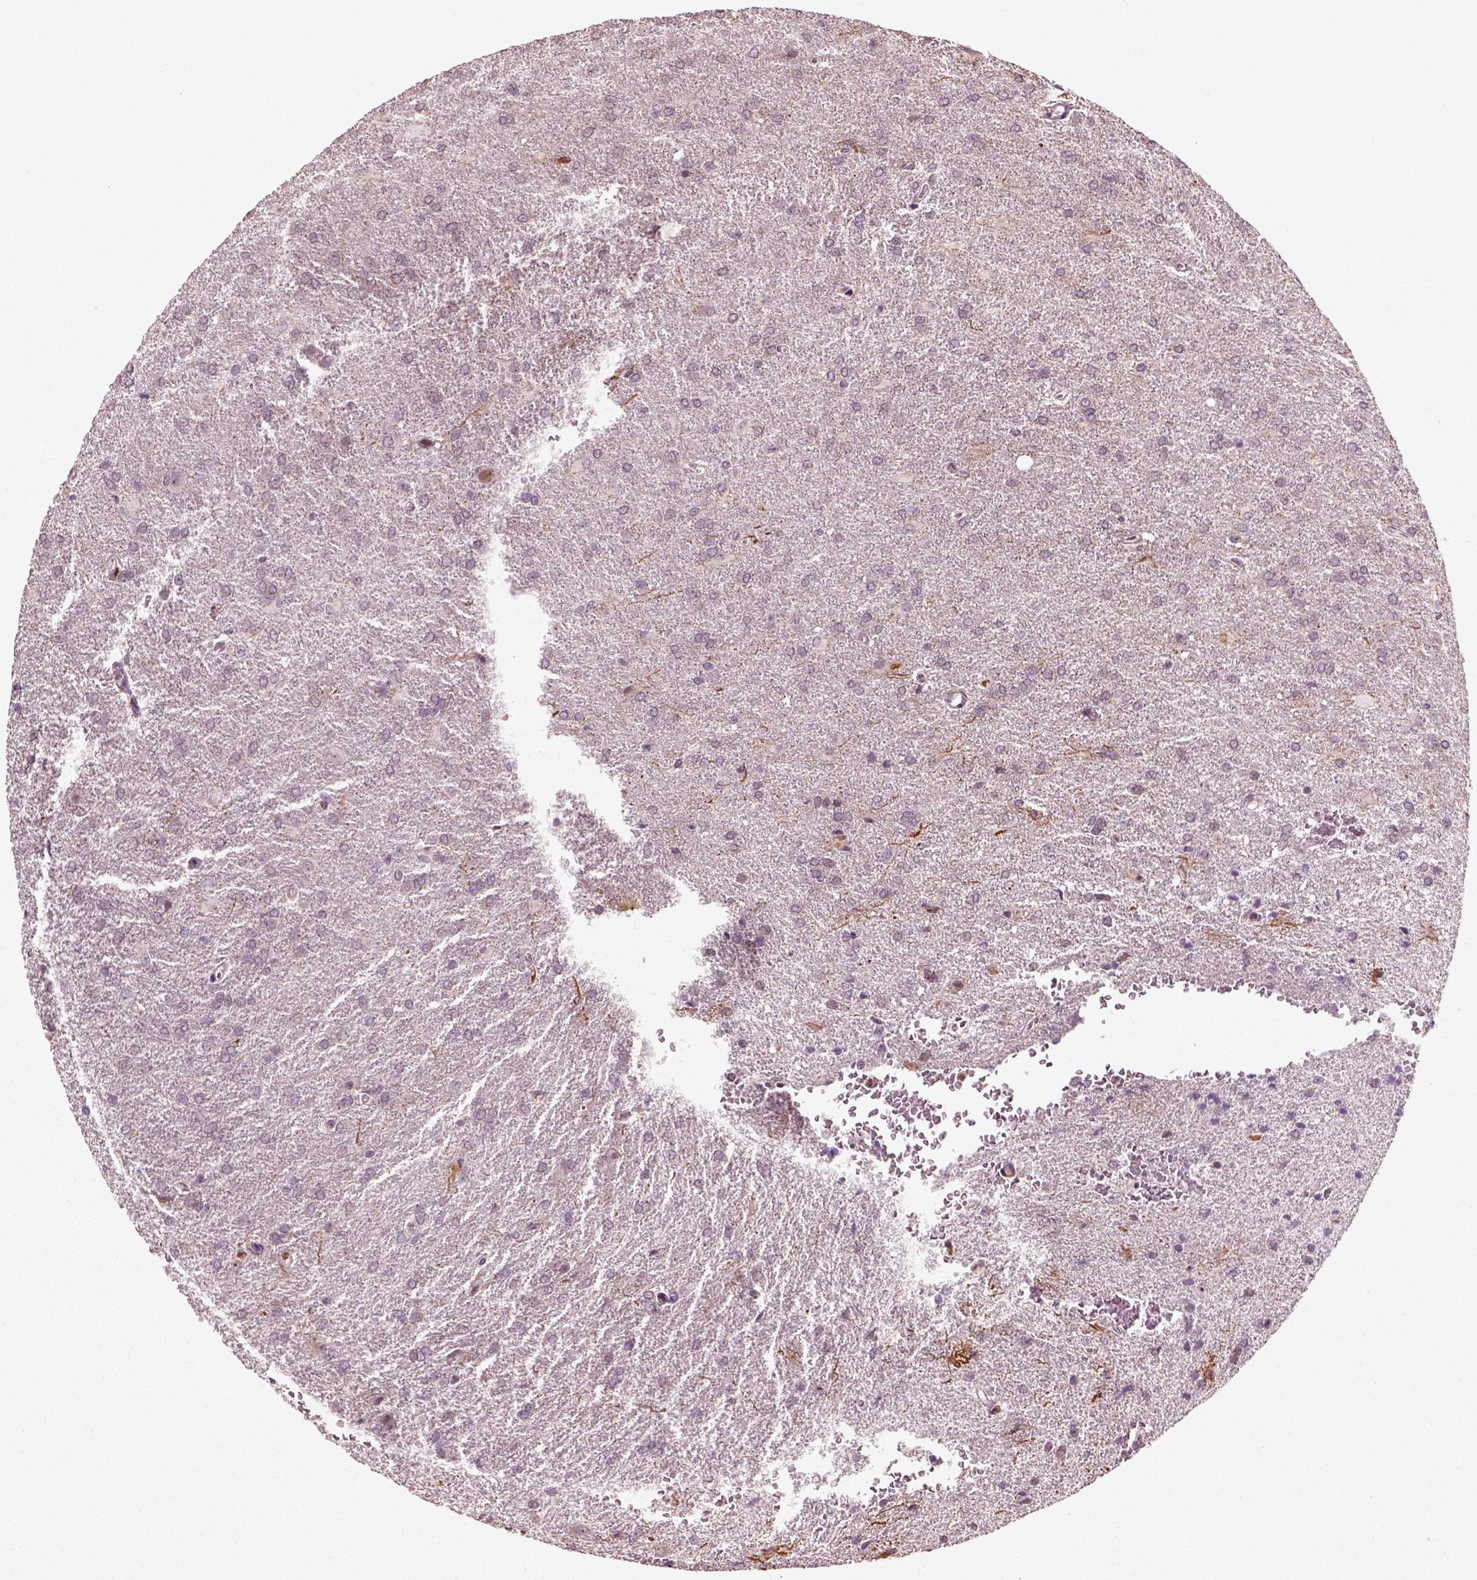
{"staining": {"intensity": "negative", "quantity": "none", "location": "none"}, "tissue": "glioma", "cell_type": "Tumor cells", "image_type": "cancer", "snomed": [{"axis": "morphology", "description": "Glioma, malignant, High grade"}, {"axis": "topography", "description": "Brain"}], "caption": "IHC photomicrograph of human malignant high-grade glioma stained for a protein (brown), which exhibits no expression in tumor cells. Nuclei are stained in blue.", "gene": "CDC14A", "patient": {"sex": "male", "age": 68}}